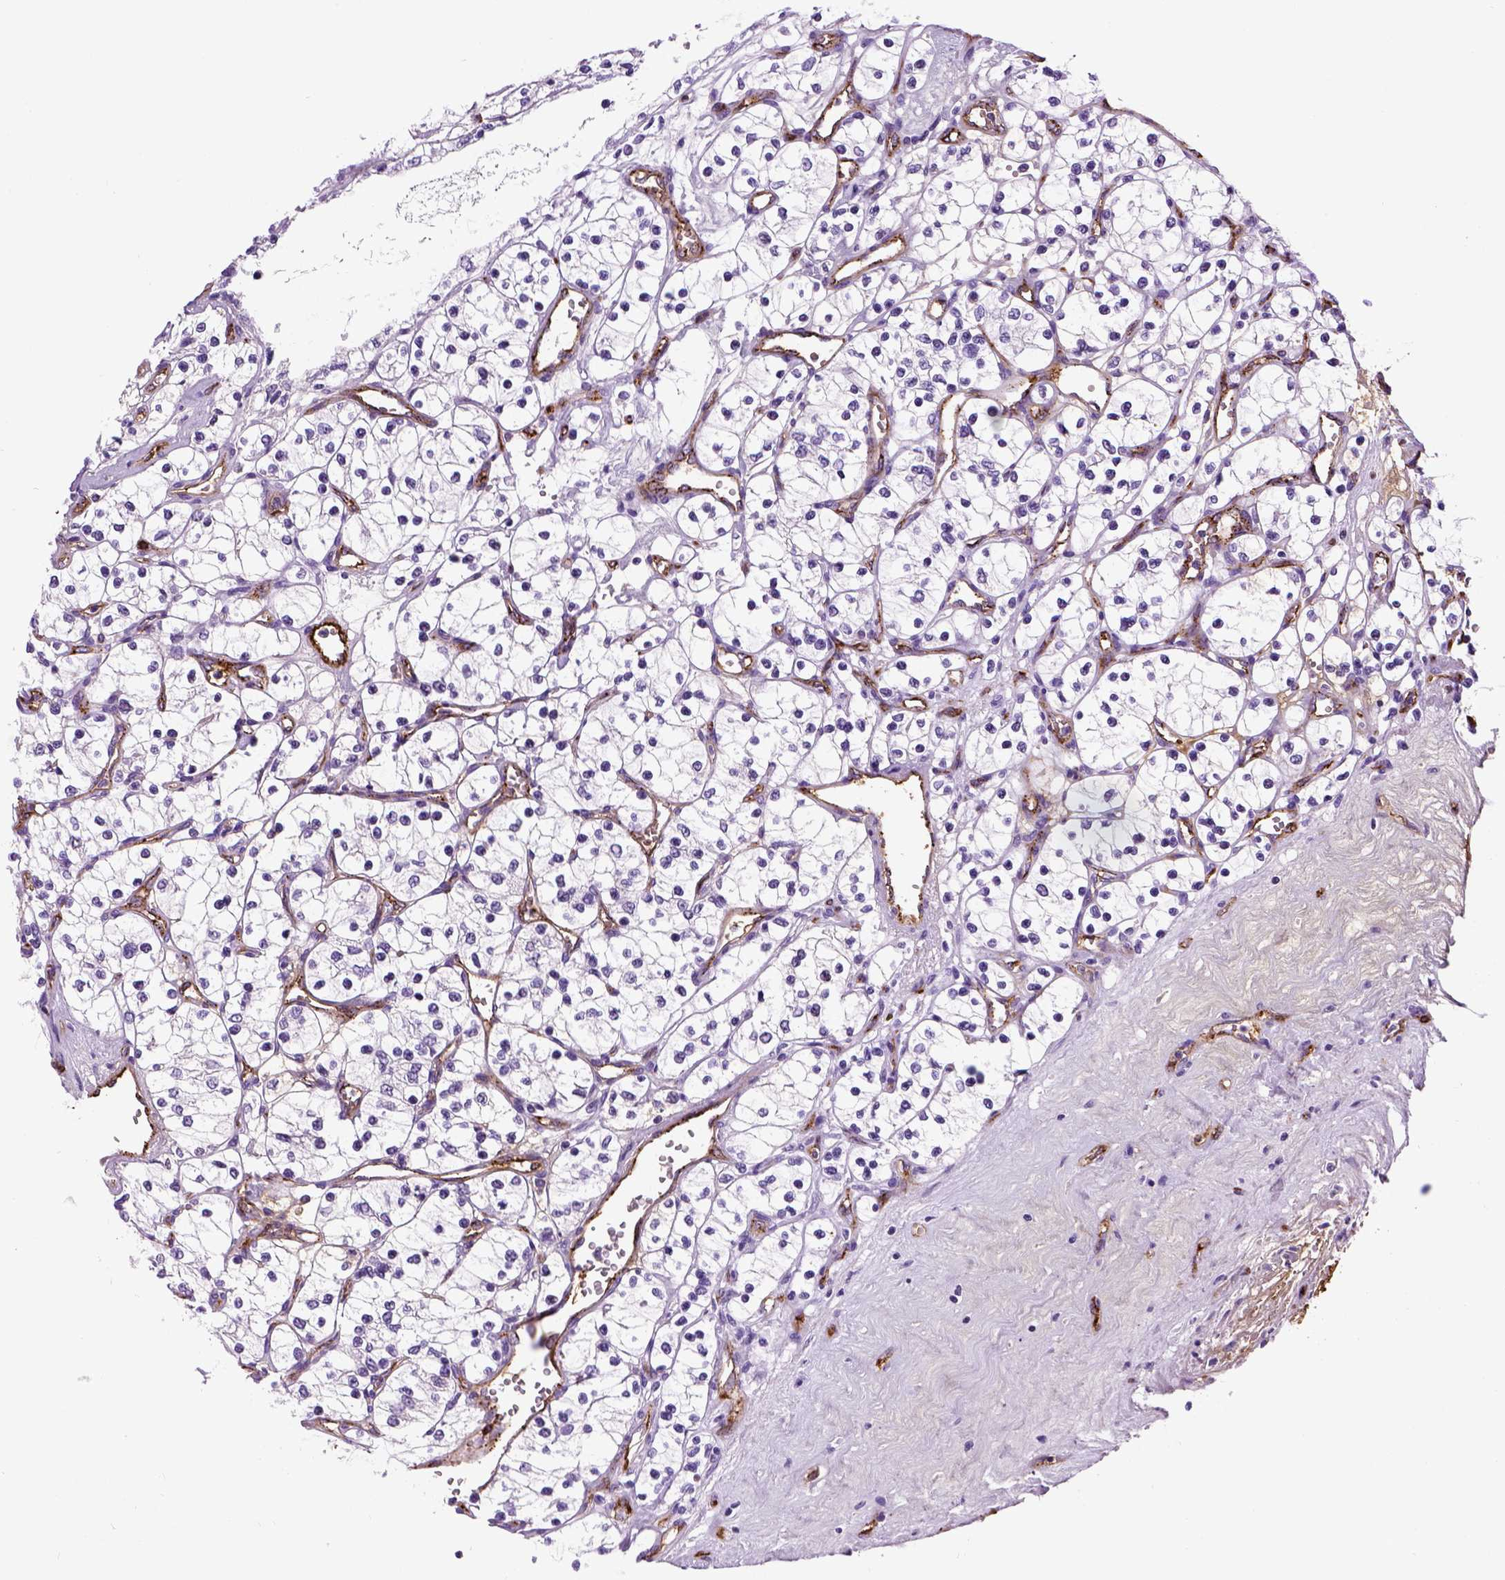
{"staining": {"intensity": "negative", "quantity": "none", "location": "none"}, "tissue": "renal cancer", "cell_type": "Tumor cells", "image_type": "cancer", "snomed": [{"axis": "morphology", "description": "Adenocarcinoma, NOS"}, {"axis": "topography", "description": "Kidney"}], "caption": "DAB (3,3'-diaminobenzidine) immunohistochemical staining of human renal adenocarcinoma demonstrates no significant staining in tumor cells.", "gene": "VWF", "patient": {"sex": "female", "age": 69}}